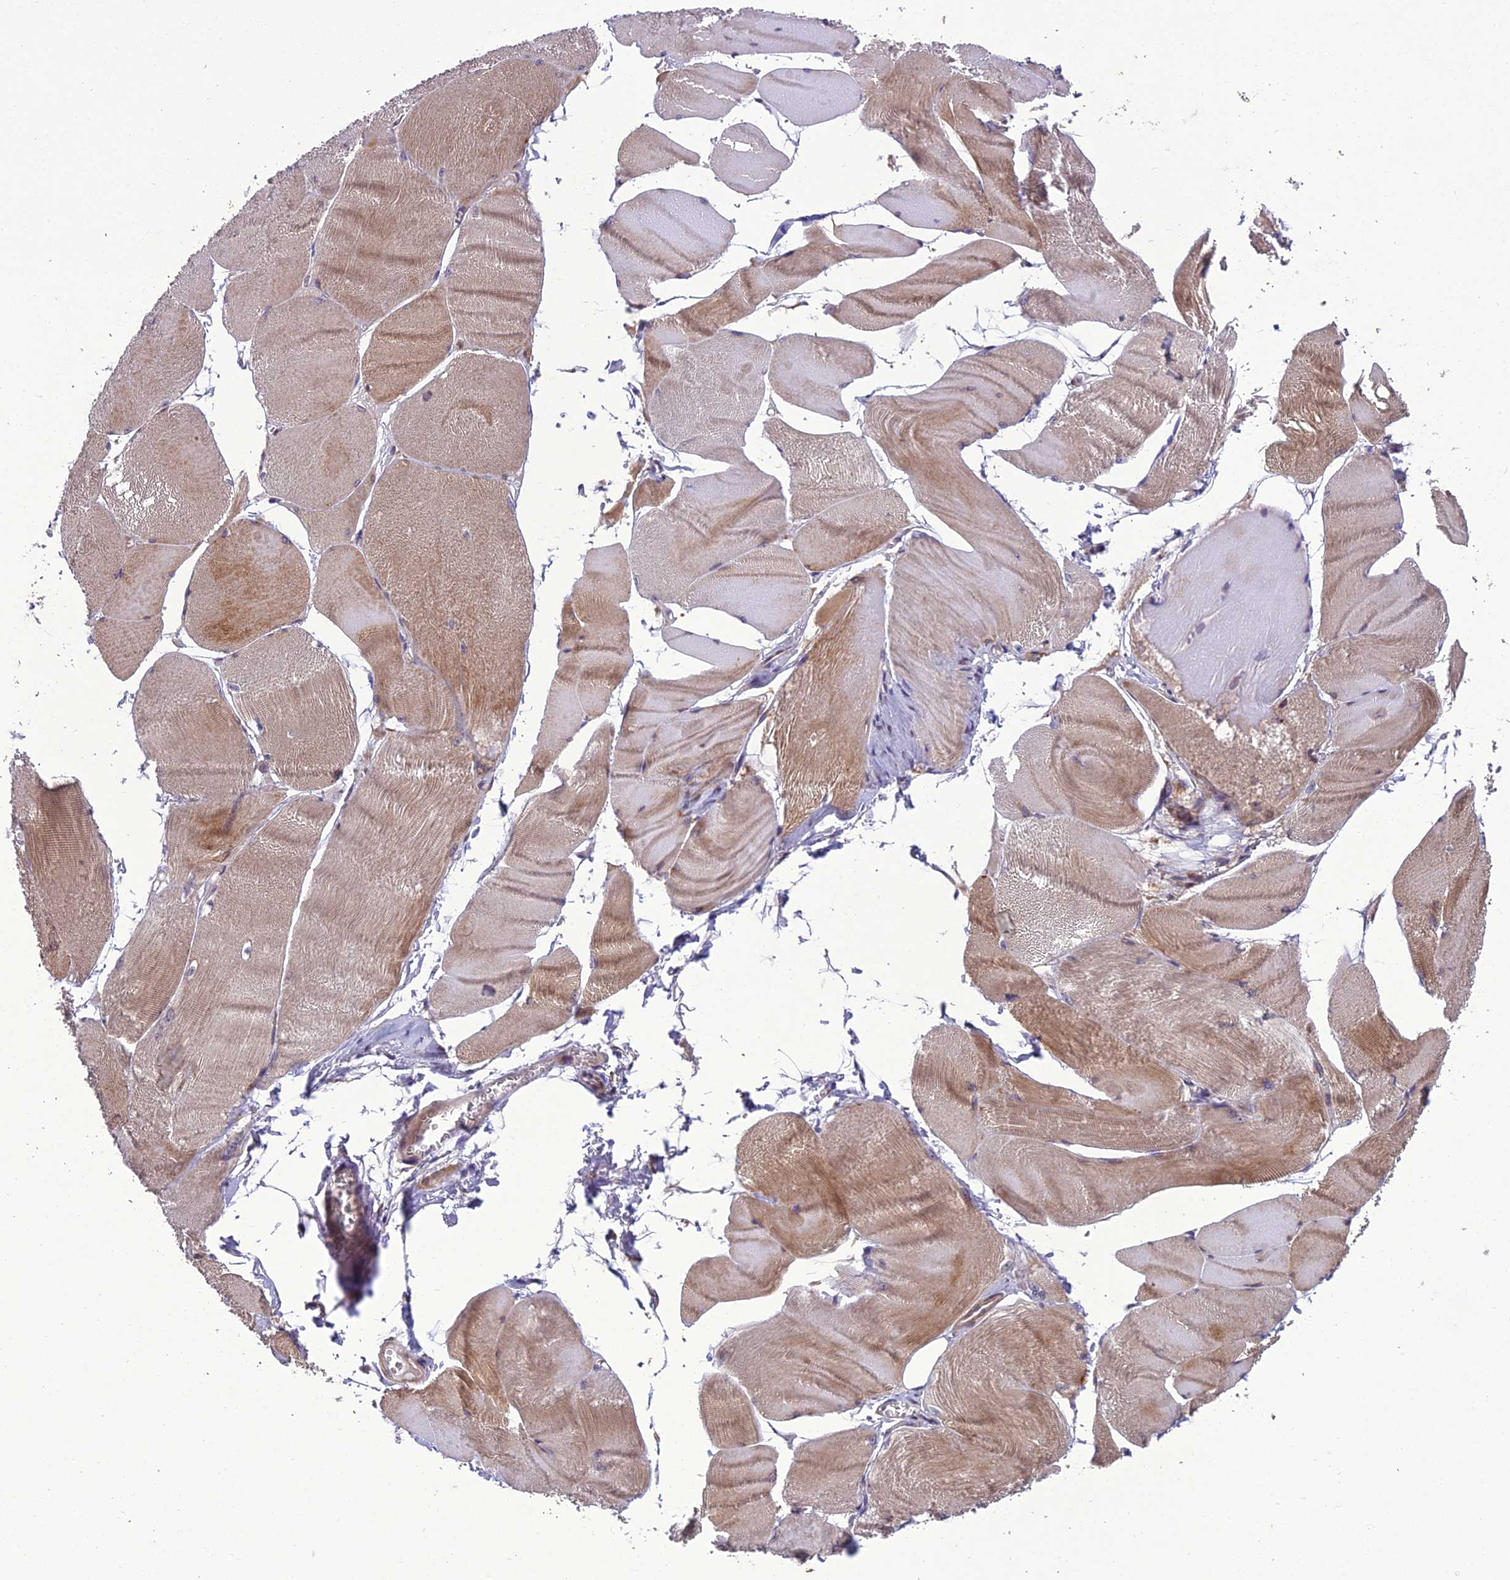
{"staining": {"intensity": "moderate", "quantity": ">75%", "location": "cytoplasmic/membranous"}, "tissue": "skeletal muscle", "cell_type": "Myocytes", "image_type": "normal", "snomed": [{"axis": "morphology", "description": "Normal tissue, NOS"}, {"axis": "morphology", "description": "Basal cell carcinoma"}, {"axis": "topography", "description": "Skeletal muscle"}], "caption": "This histopathology image displays immunohistochemistry (IHC) staining of benign skeletal muscle, with medium moderate cytoplasmic/membranous positivity in approximately >75% of myocytes.", "gene": "CENPL", "patient": {"sex": "female", "age": 64}}